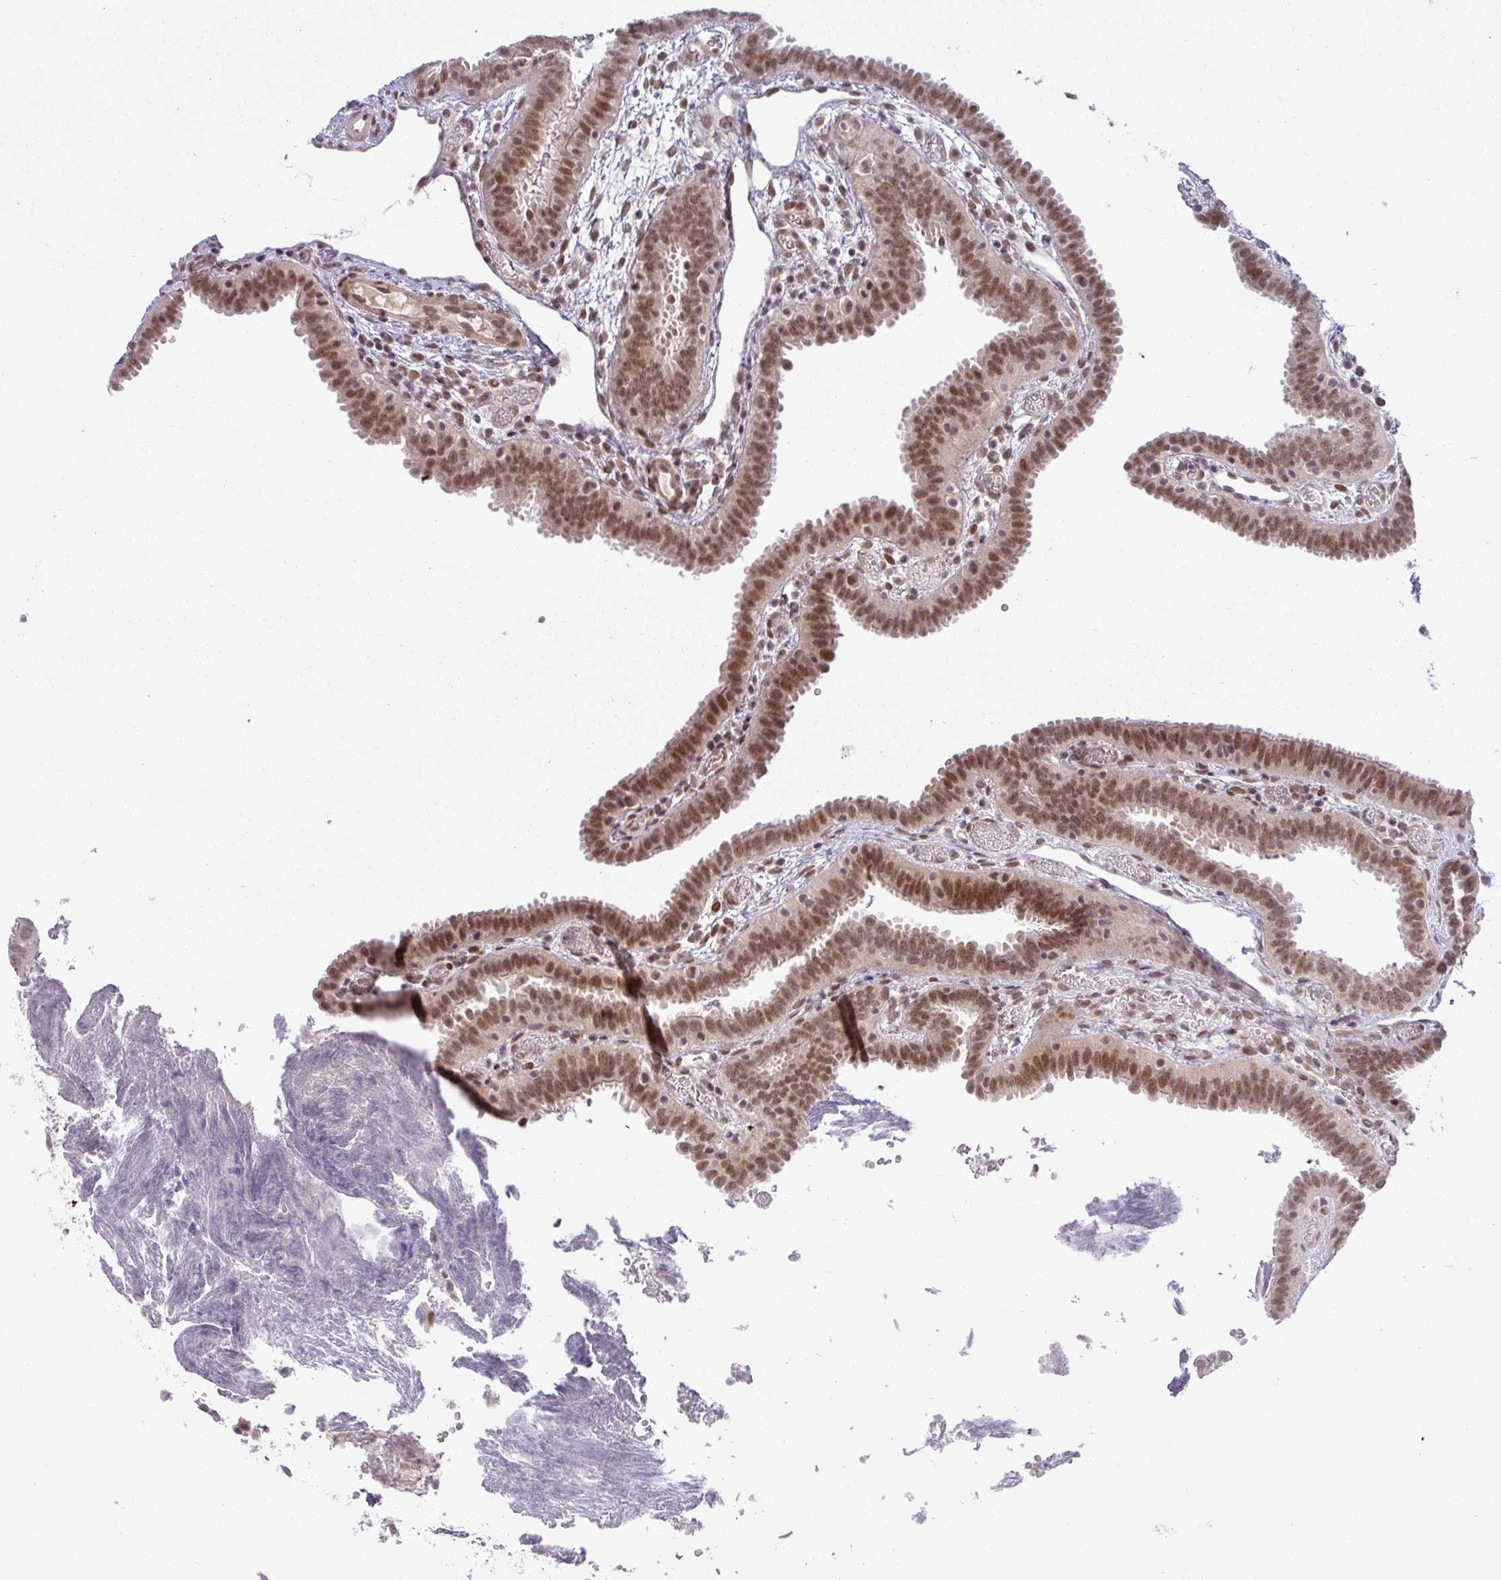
{"staining": {"intensity": "moderate", "quantity": ">75%", "location": "nuclear"}, "tissue": "fallopian tube", "cell_type": "Glandular cells", "image_type": "normal", "snomed": [{"axis": "morphology", "description": "Normal tissue, NOS"}, {"axis": "topography", "description": "Fallopian tube"}], "caption": "Immunohistochemical staining of unremarkable human fallopian tube displays moderate nuclear protein positivity in approximately >75% of glandular cells.", "gene": "PTPN20", "patient": {"sex": "female", "age": 37}}